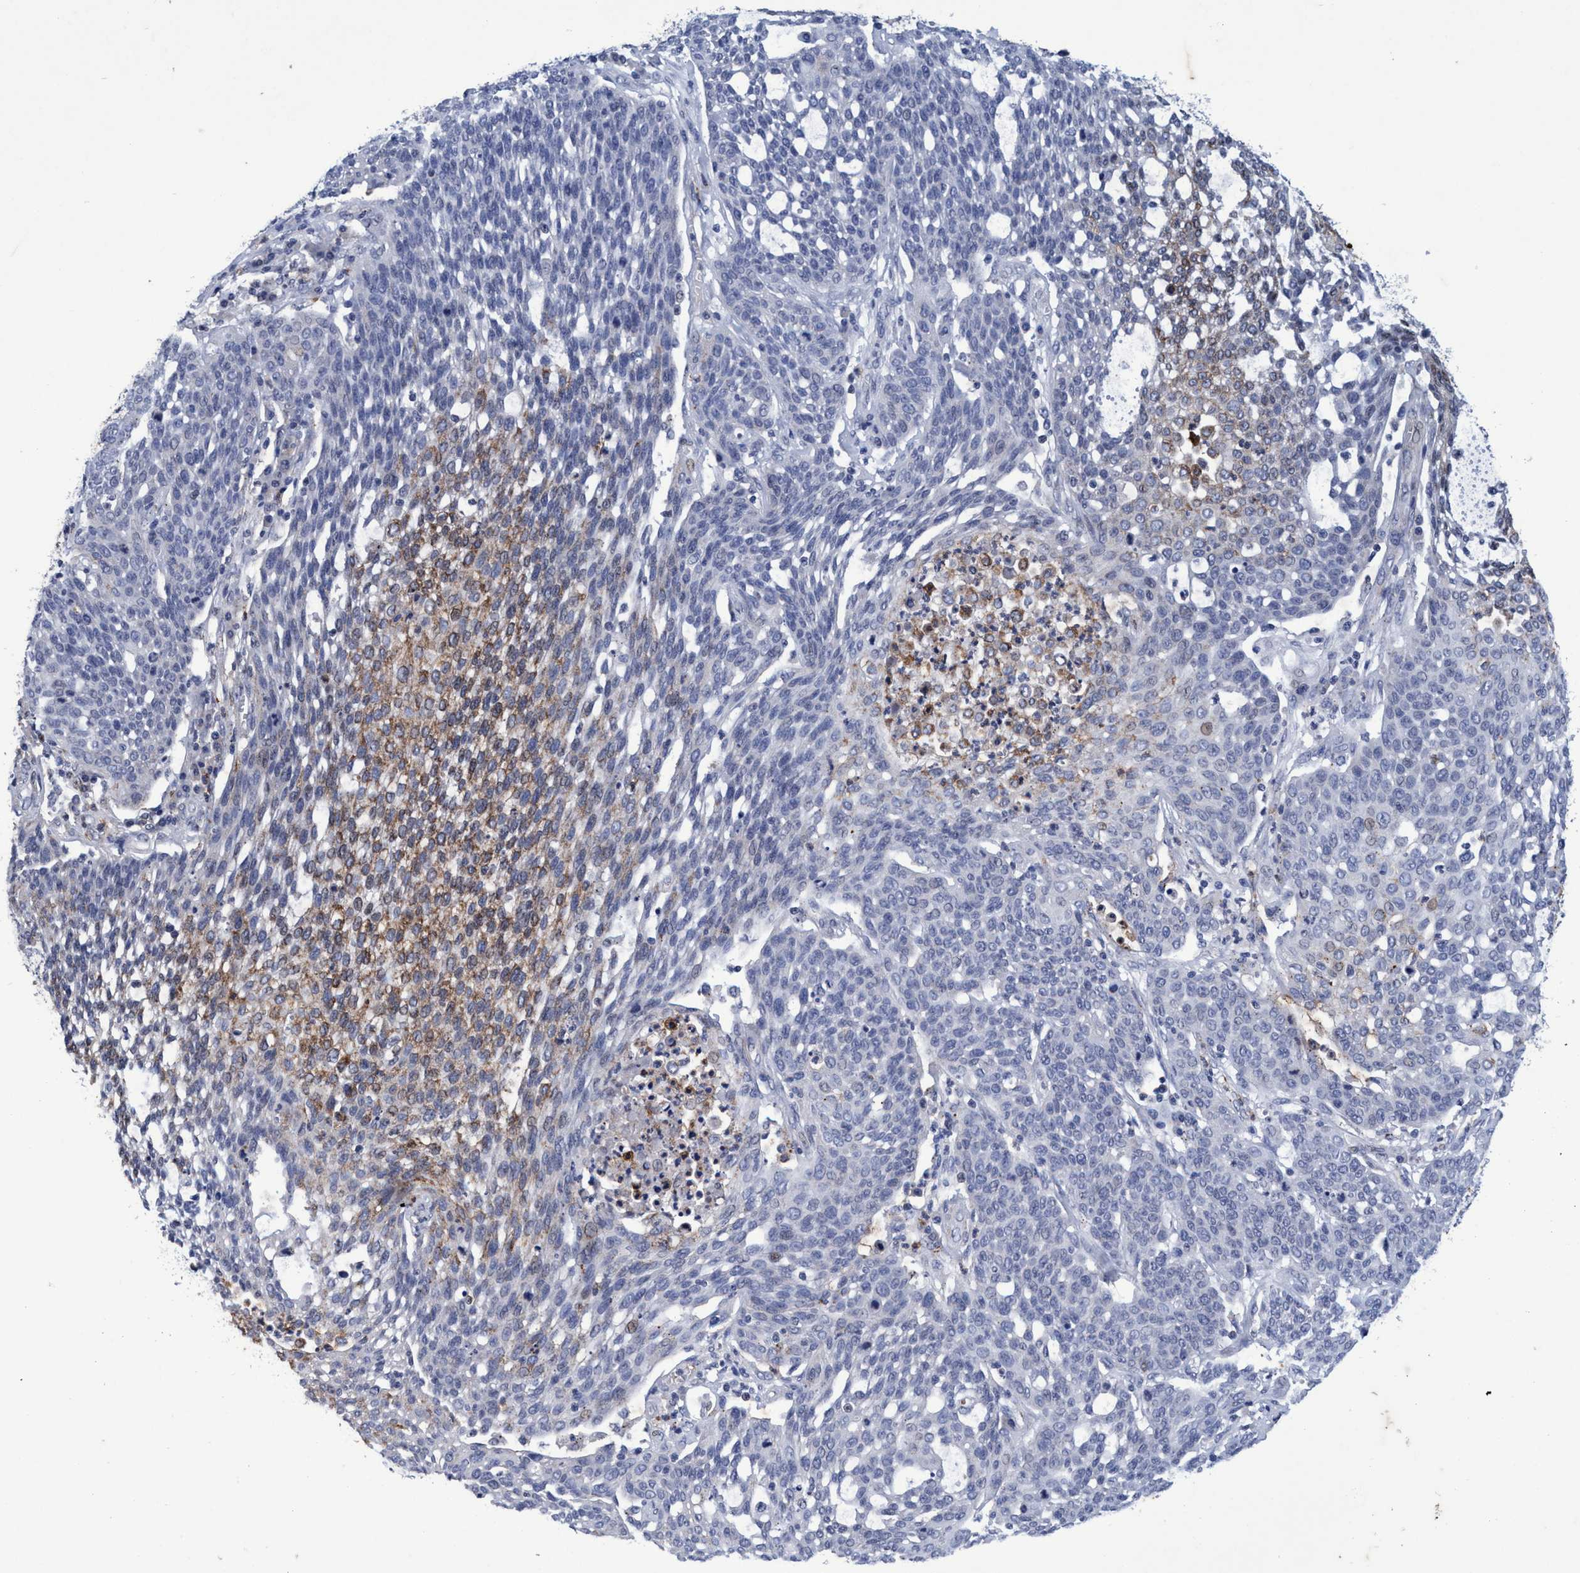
{"staining": {"intensity": "moderate", "quantity": "<25%", "location": "cytoplasmic/membranous"}, "tissue": "cervical cancer", "cell_type": "Tumor cells", "image_type": "cancer", "snomed": [{"axis": "morphology", "description": "Squamous cell carcinoma, NOS"}, {"axis": "topography", "description": "Cervix"}], "caption": "Brown immunohistochemical staining in human cervical cancer (squamous cell carcinoma) displays moderate cytoplasmic/membranous staining in approximately <25% of tumor cells.", "gene": "GRB14", "patient": {"sex": "female", "age": 34}}